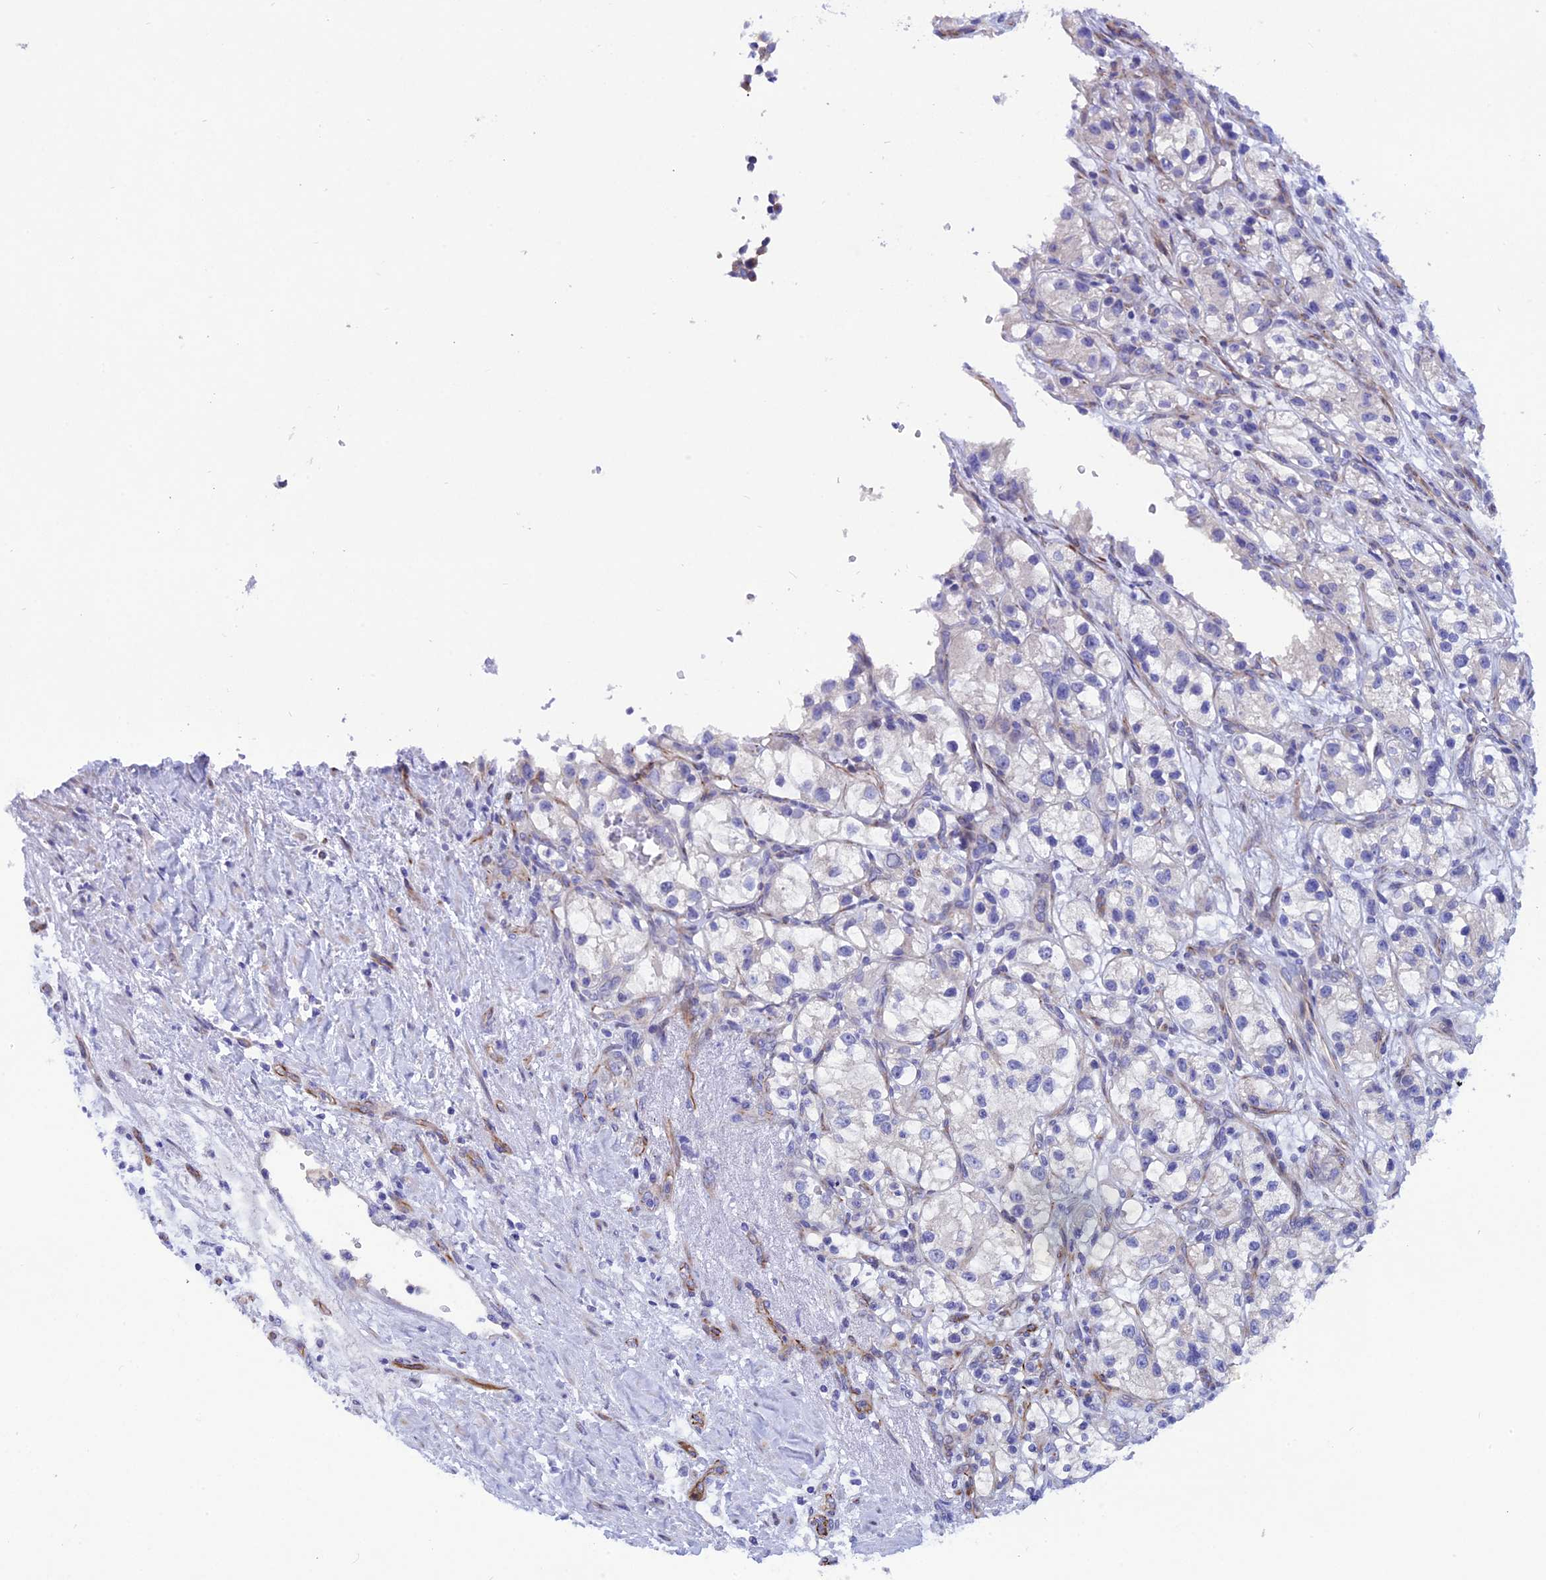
{"staining": {"intensity": "negative", "quantity": "none", "location": "none"}, "tissue": "renal cancer", "cell_type": "Tumor cells", "image_type": "cancer", "snomed": [{"axis": "morphology", "description": "Adenocarcinoma, NOS"}, {"axis": "topography", "description": "Kidney"}], "caption": "Immunohistochemistry (IHC) of human renal adenocarcinoma reveals no positivity in tumor cells.", "gene": "TMEM138", "patient": {"sex": "female", "age": 57}}